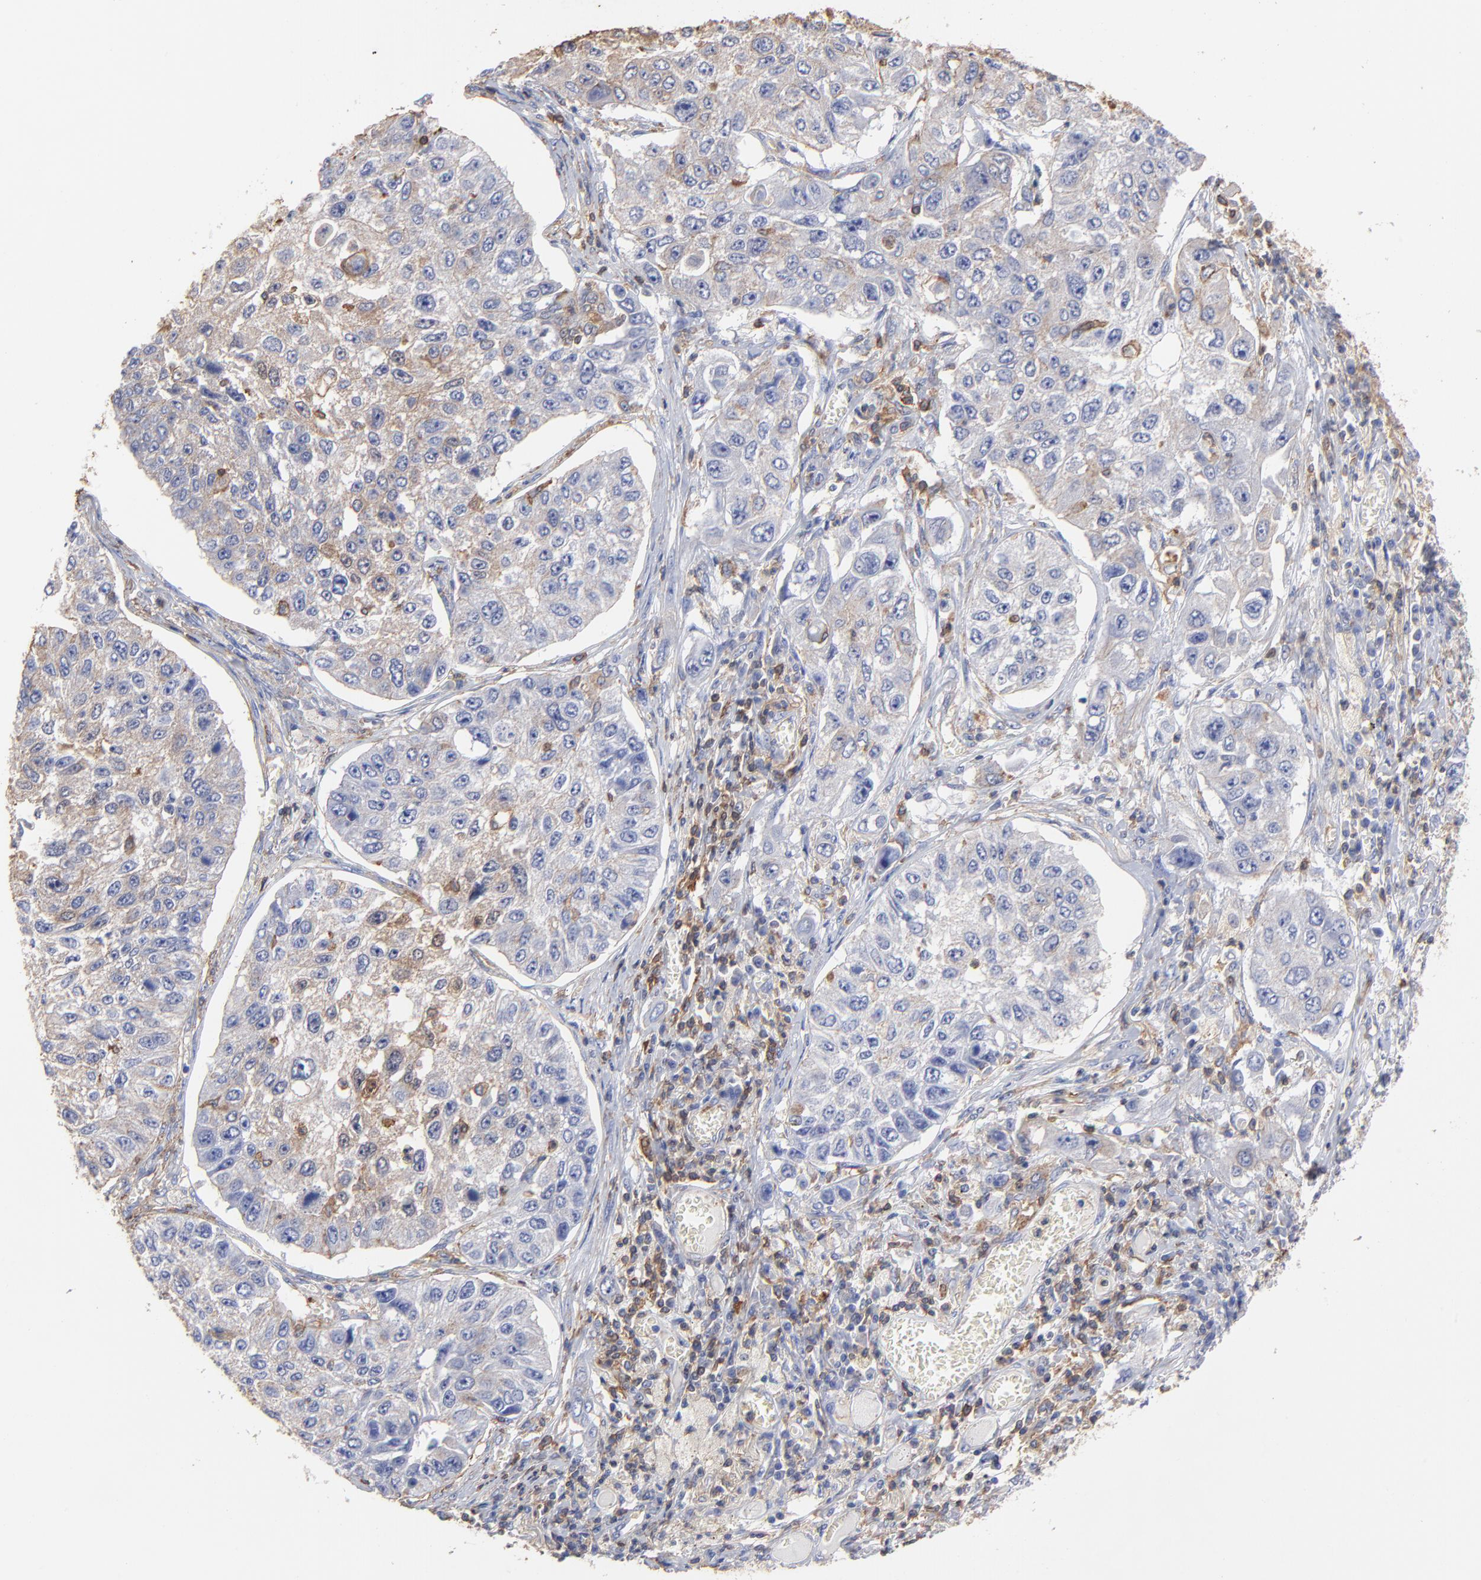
{"staining": {"intensity": "weak", "quantity": "<25%", "location": "cytoplasmic/membranous"}, "tissue": "lung cancer", "cell_type": "Tumor cells", "image_type": "cancer", "snomed": [{"axis": "morphology", "description": "Squamous cell carcinoma, NOS"}, {"axis": "topography", "description": "Lung"}], "caption": "An immunohistochemistry histopathology image of lung cancer (squamous cell carcinoma) is shown. There is no staining in tumor cells of lung cancer (squamous cell carcinoma).", "gene": "ASL", "patient": {"sex": "male", "age": 71}}